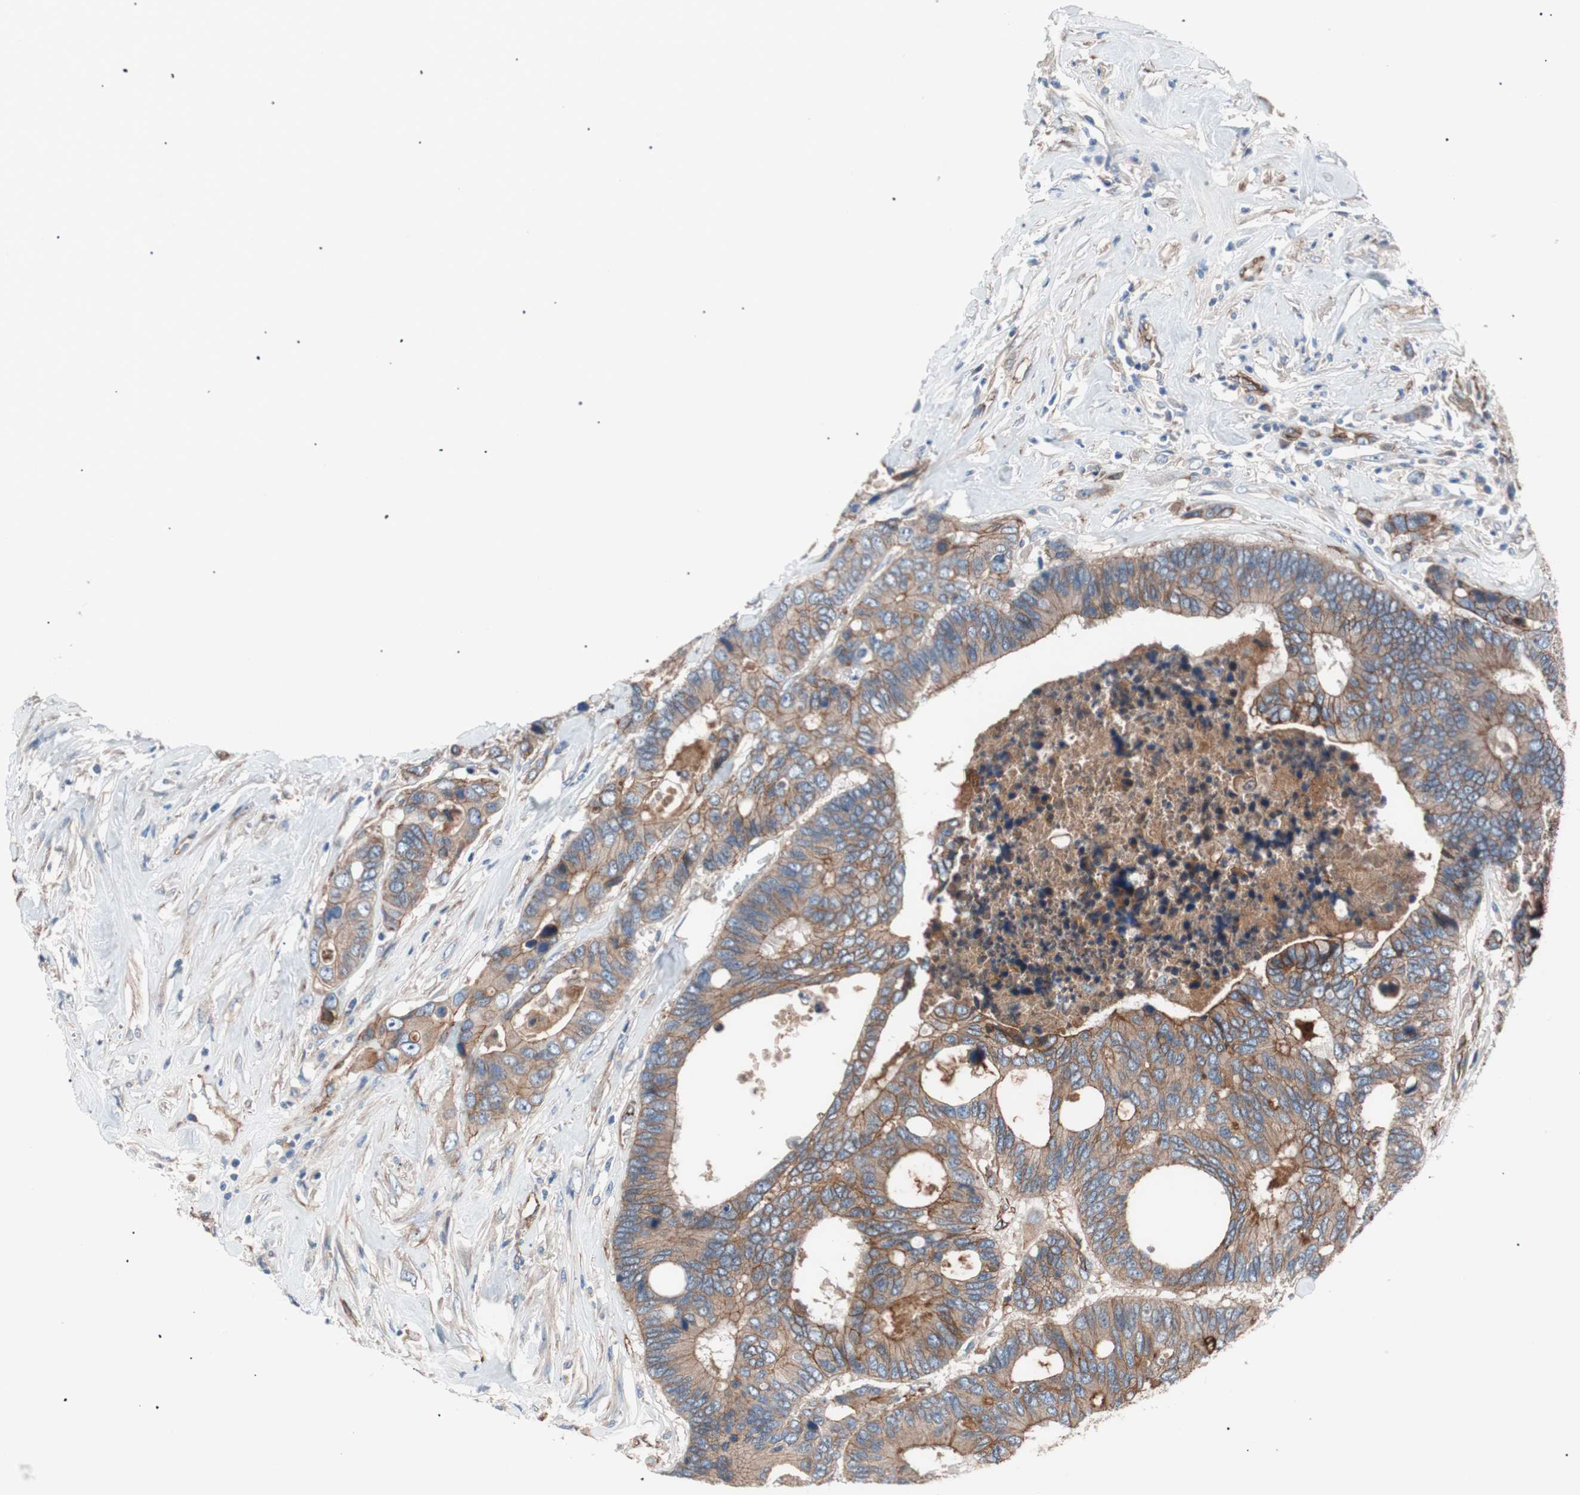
{"staining": {"intensity": "moderate", "quantity": ">75%", "location": "cytoplasmic/membranous"}, "tissue": "colorectal cancer", "cell_type": "Tumor cells", "image_type": "cancer", "snomed": [{"axis": "morphology", "description": "Adenocarcinoma, NOS"}, {"axis": "topography", "description": "Rectum"}], "caption": "Brown immunohistochemical staining in human adenocarcinoma (colorectal) demonstrates moderate cytoplasmic/membranous positivity in about >75% of tumor cells.", "gene": "SPINT1", "patient": {"sex": "male", "age": 55}}